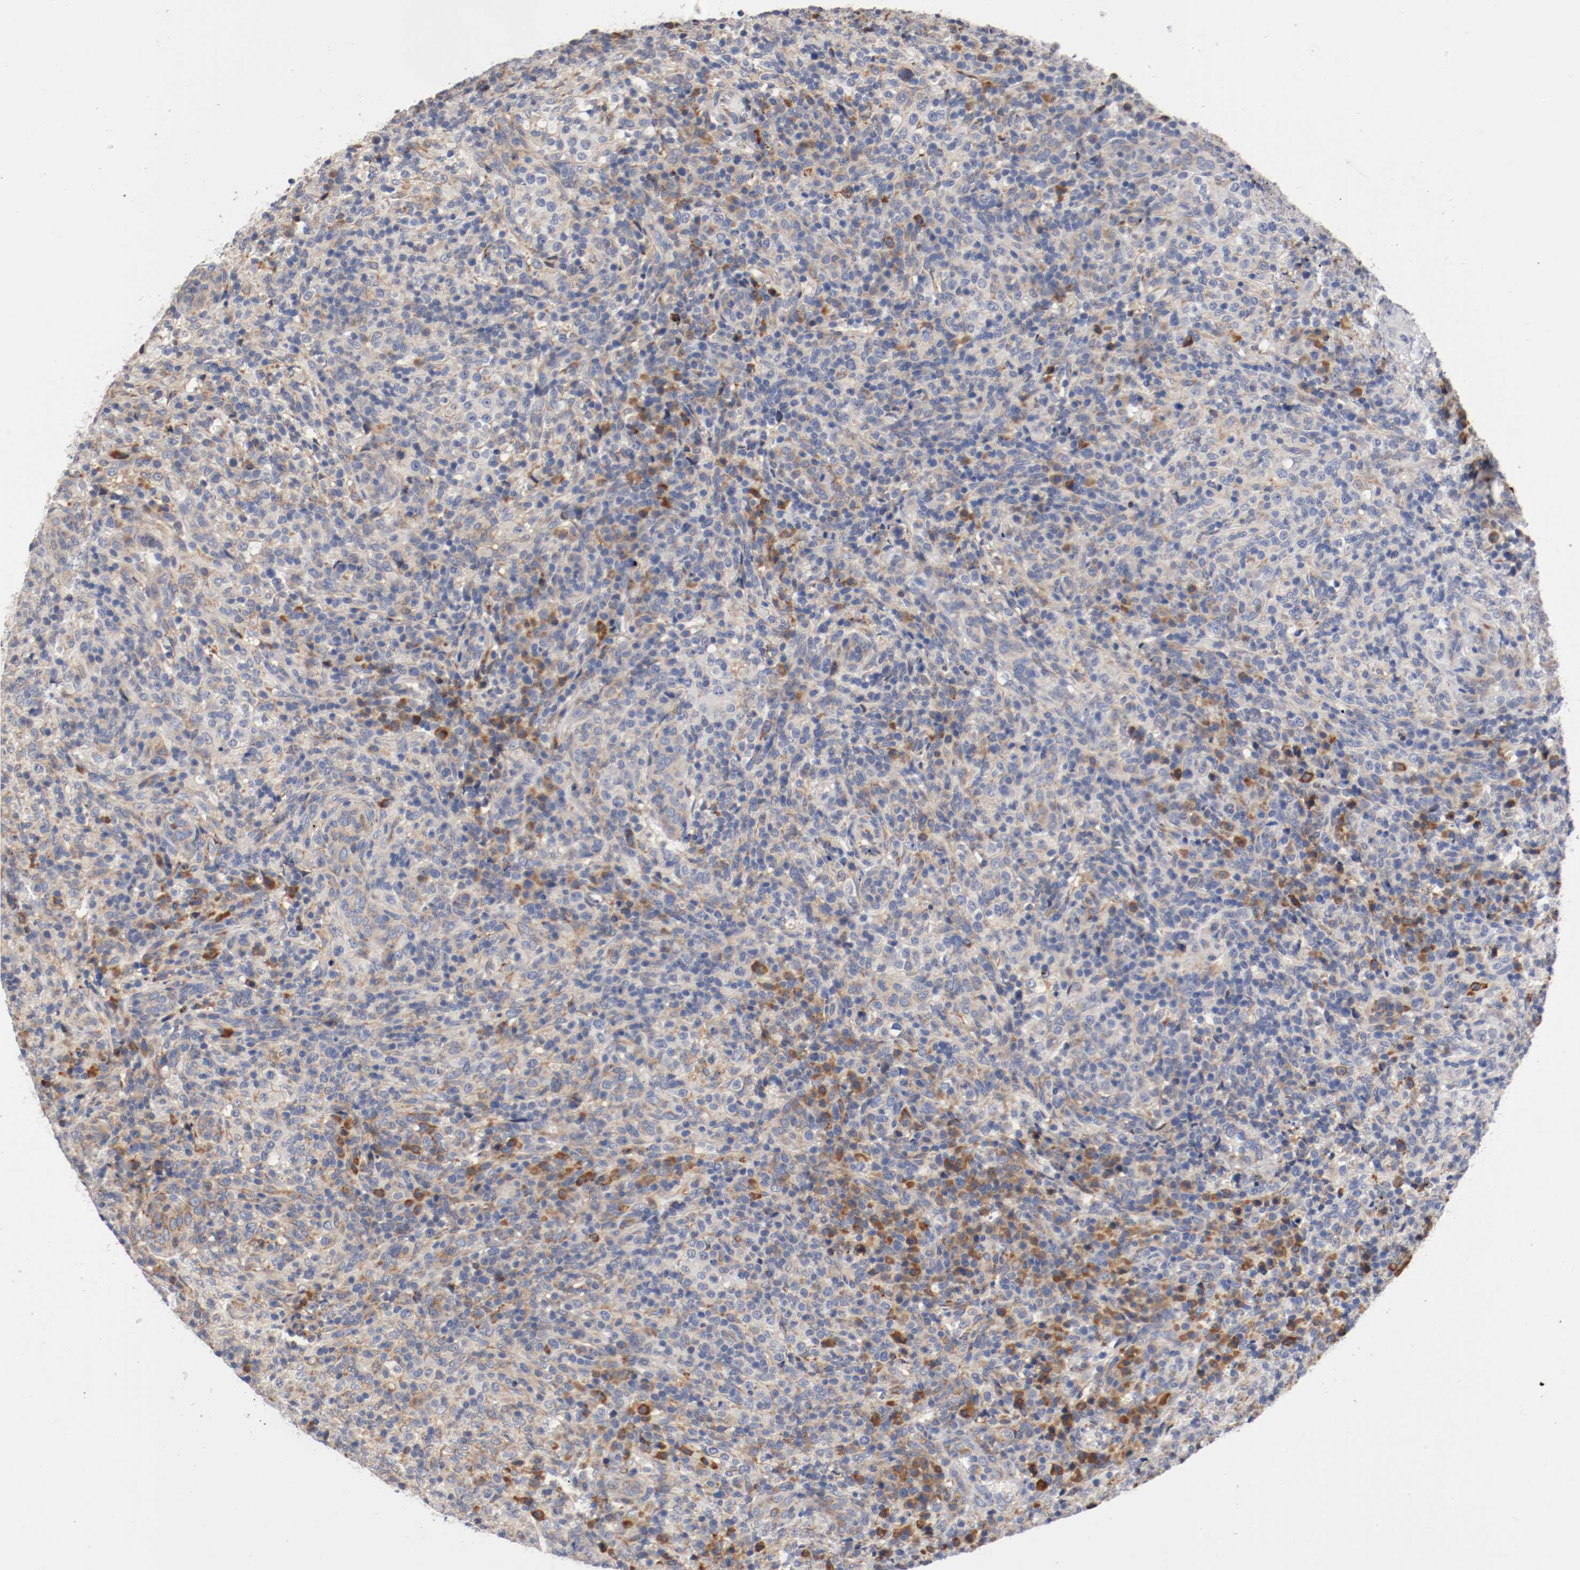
{"staining": {"intensity": "negative", "quantity": "none", "location": "none"}, "tissue": "lymphoma", "cell_type": "Tumor cells", "image_type": "cancer", "snomed": [{"axis": "morphology", "description": "Malignant lymphoma, non-Hodgkin's type, High grade"}, {"axis": "topography", "description": "Lymph node"}], "caption": "Immunohistochemical staining of human high-grade malignant lymphoma, non-Hodgkin's type shows no significant staining in tumor cells.", "gene": "TNFSF13", "patient": {"sex": "female", "age": 76}}